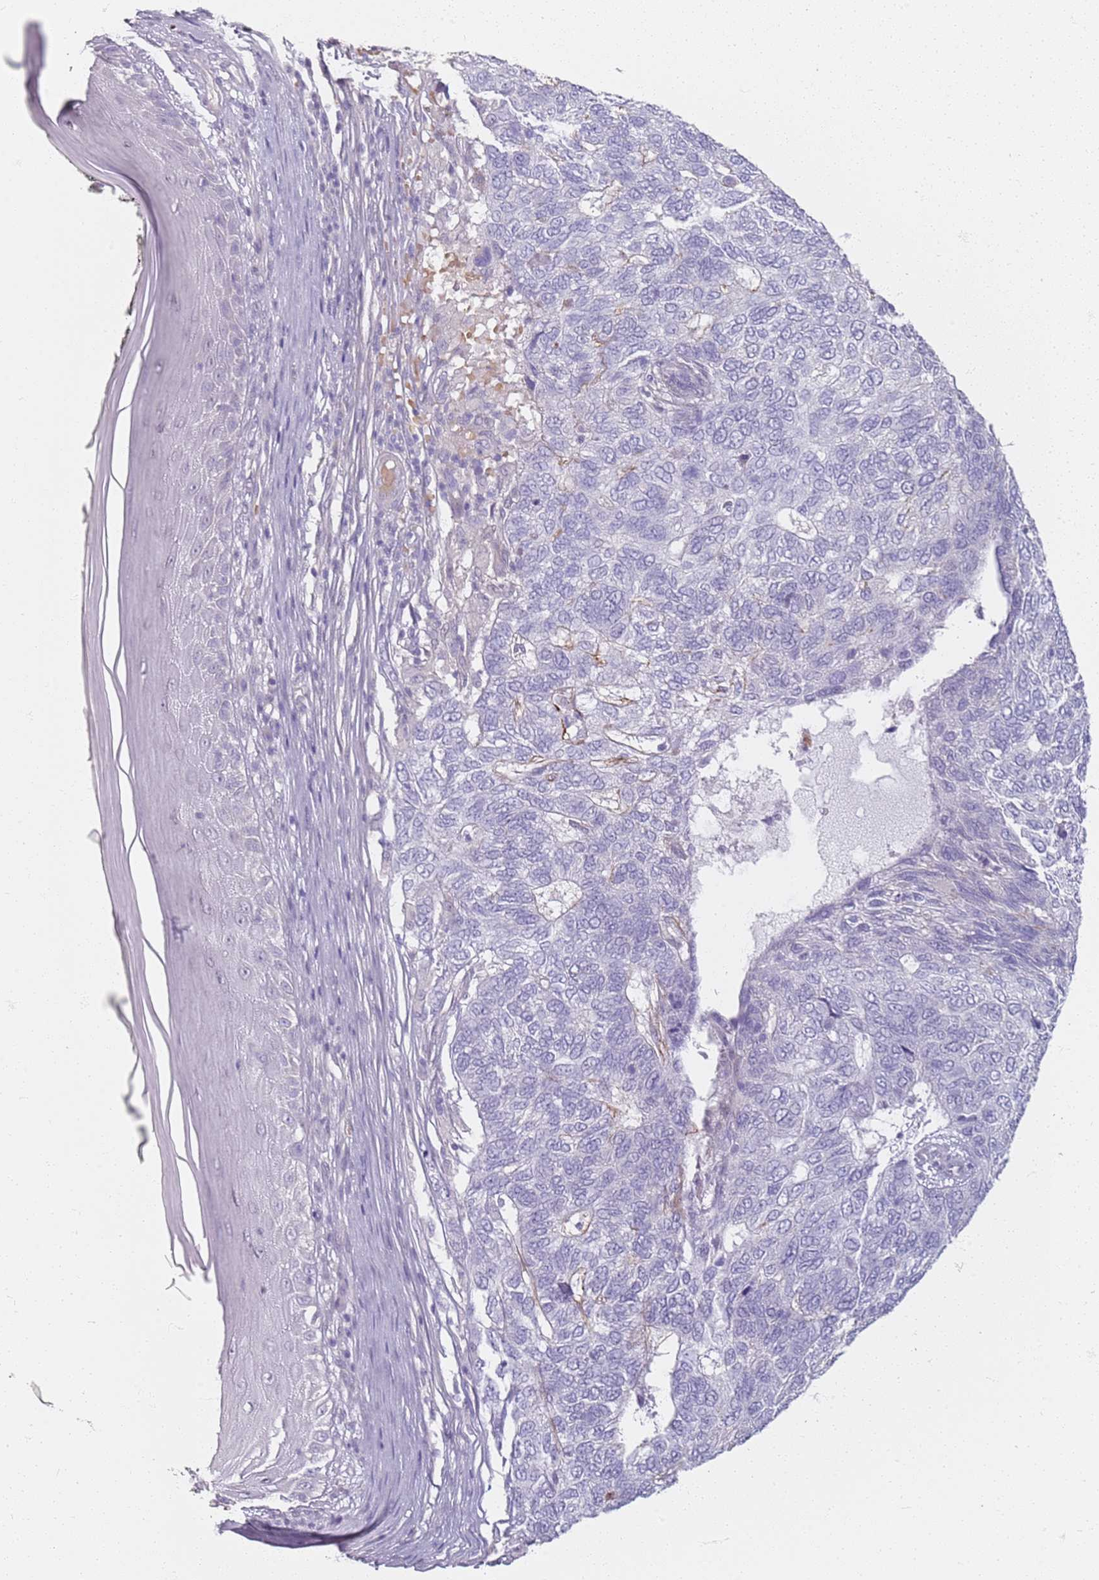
{"staining": {"intensity": "negative", "quantity": "none", "location": "none"}, "tissue": "skin cancer", "cell_type": "Tumor cells", "image_type": "cancer", "snomed": [{"axis": "morphology", "description": "Basal cell carcinoma"}, {"axis": "topography", "description": "Skin"}], "caption": "An IHC histopathology image of skin basal cell carcinoma is shown. There is no staining in tumor cells of skin basal cell carcinoma.", "gene": "CD40LG", "patient": {"sex": "female", "age": 65}}